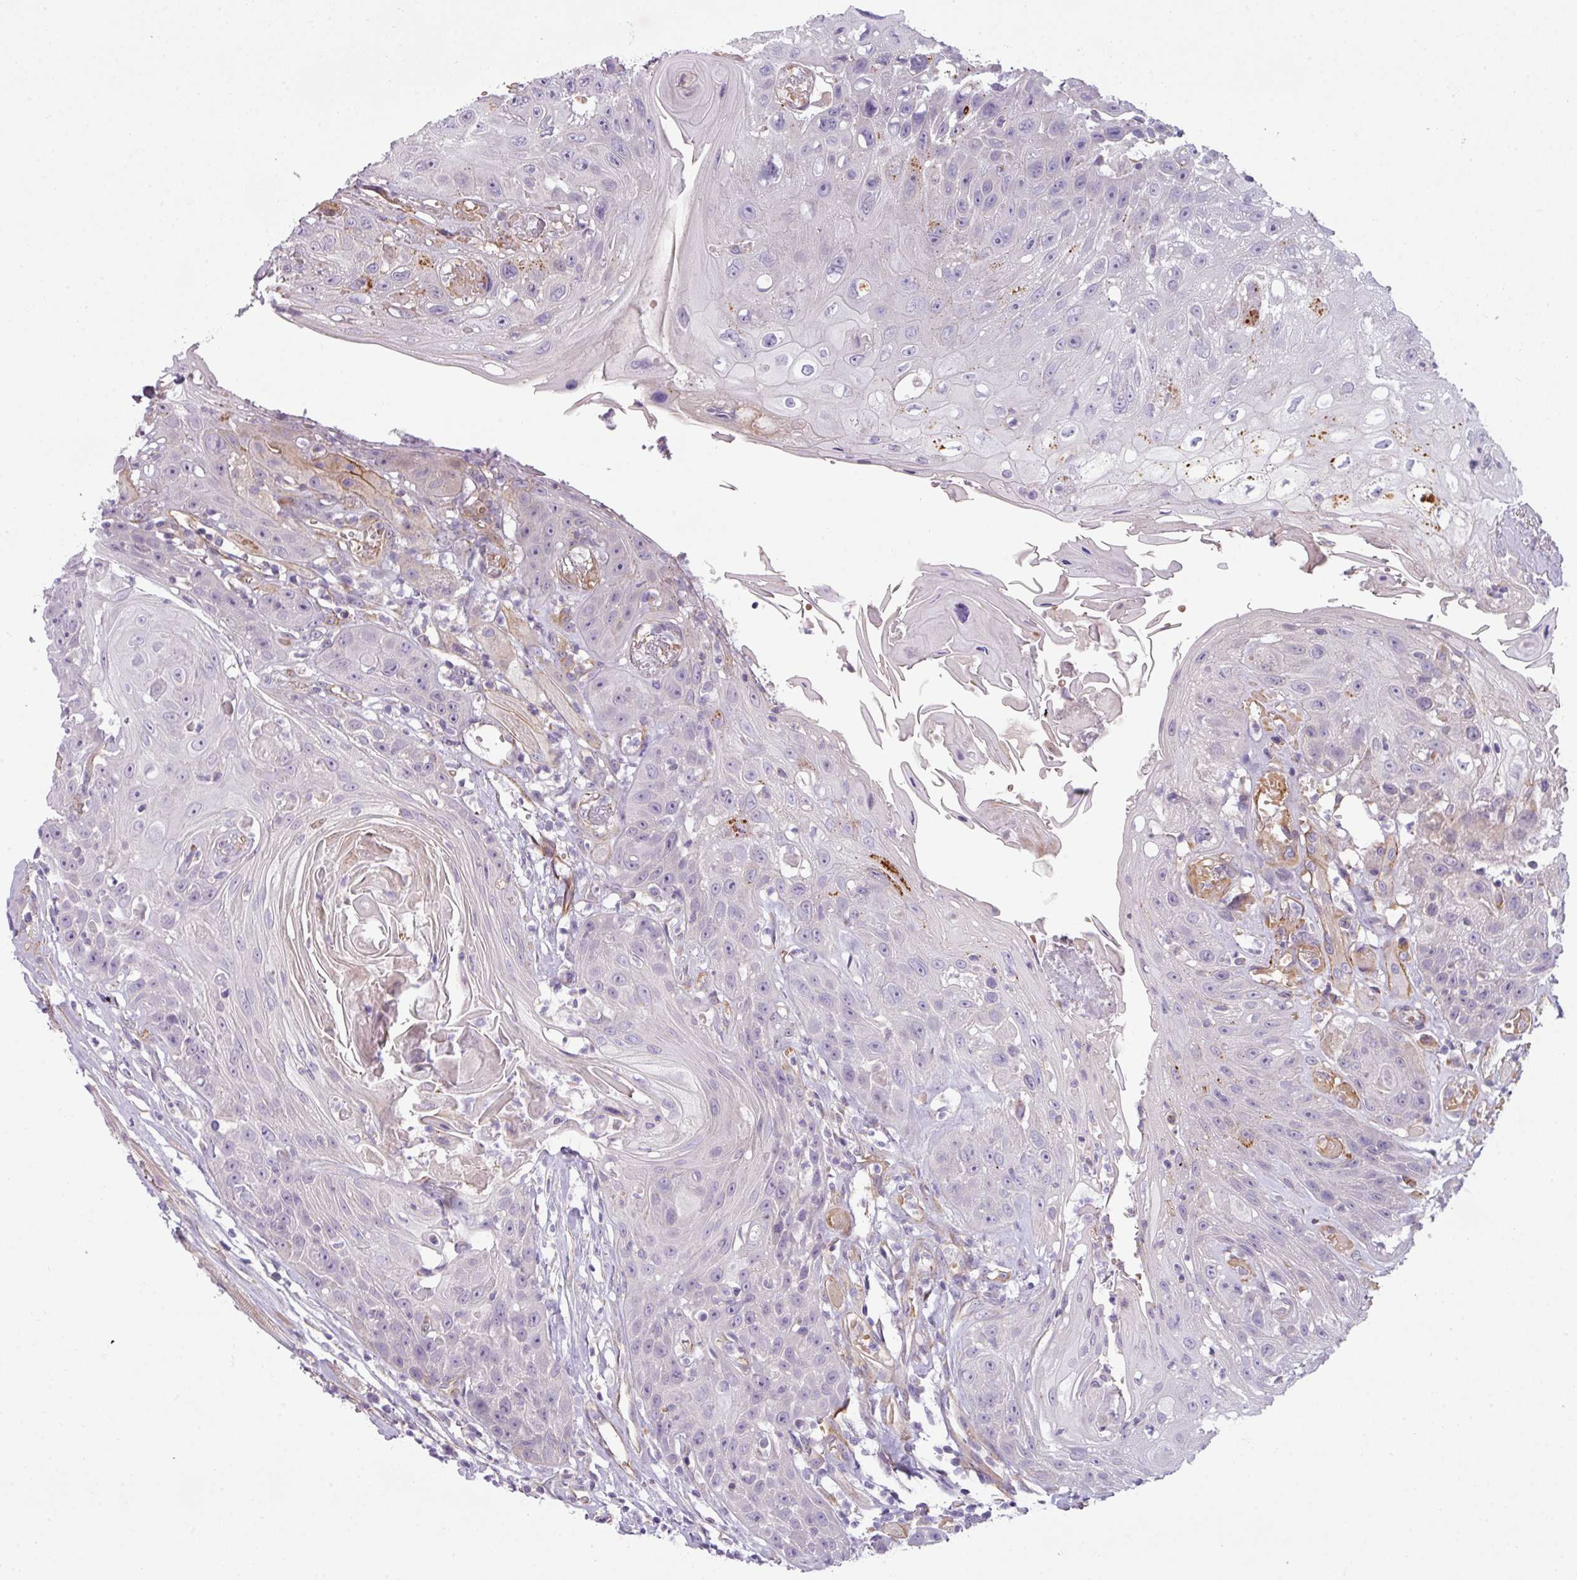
{"staining": {"intensity": "negative", "quantity": "none", "location": "none"}, "tissue": "head and neck cancer", "cell_type": "Tumor cells", "image_type": "cancer", "snomed": [{"axis": "morphology", "description": "Squamous cell carcinoma, NOS"}, {"axis": "topography", "description": "Head-Neck"}], "caption": "This is an immunohistochemistry image of squamous cell carcinoma (head and neck). There is no expression in tumor cells.", "gene": "BUD23", "patient": {"sex": "female", "age": 59}}